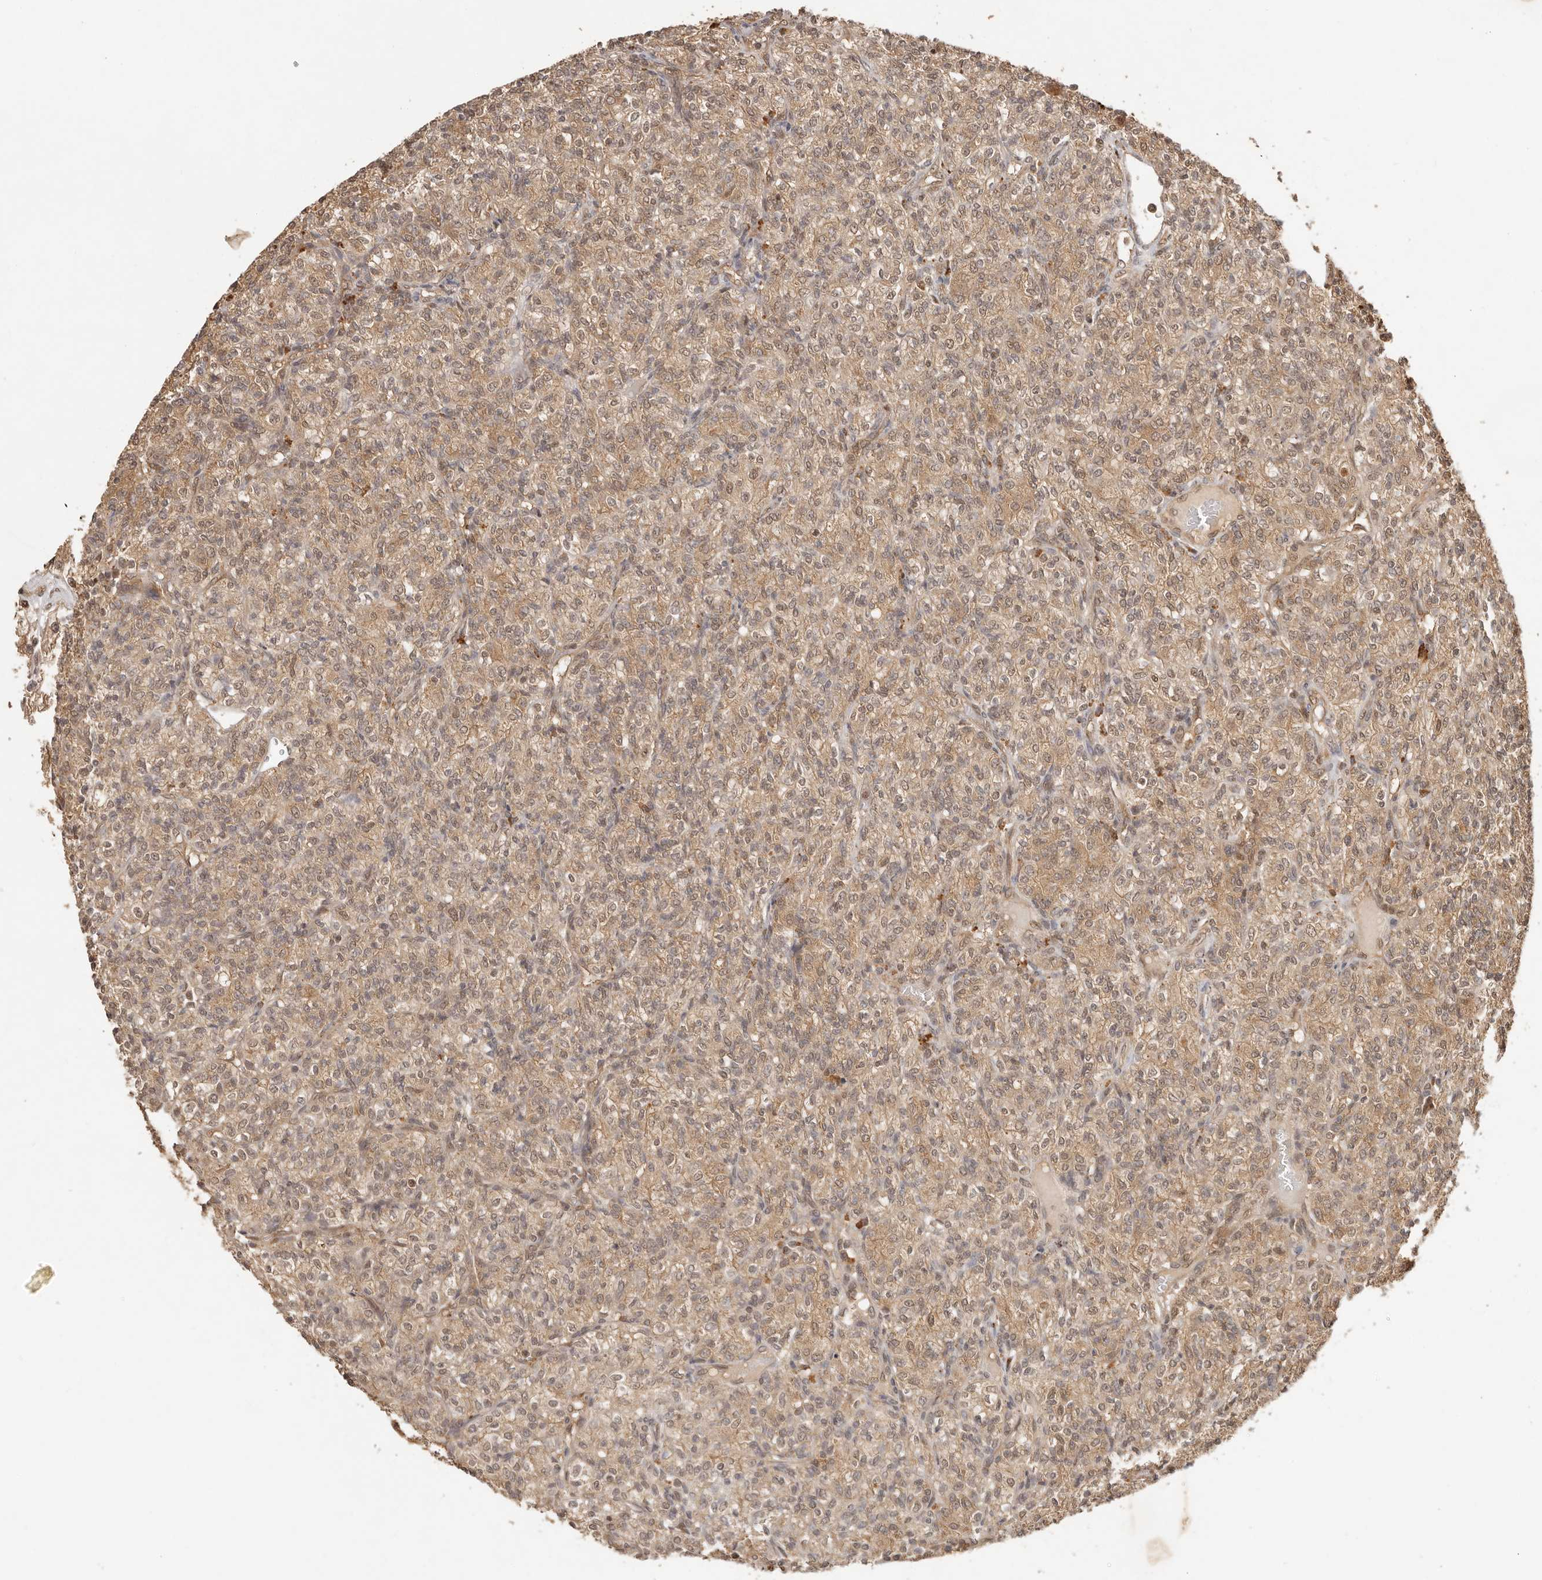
{"staining": {"intensity": "moderate", "quantity": ">75%", "location": "cytoplasmic/membranous,nuclear"}, "tissue": "renal cancer", "cell_type": "Tumor cells", "image_type": "cancer", "snomed": [{"axis": "morphology", "description": "Adenocarcinoma, NOS"}, {"axis": "topography", "description": "Kidney"}], "caption": "Adenocarcinoma (renal) stained with DAB (3,3'-diaminobenzidine) IHC exhibits medium levels of moderate cytoplasmic/membranous and nuclear positivity in approximately >75% of tumor cells. (Stains: DAB in brown, nuclei in blue, Microscopy: brightfield microscopy at high magnification).", "gene": "PSMA5", "patient": {"sex": "male", "age": 77}}